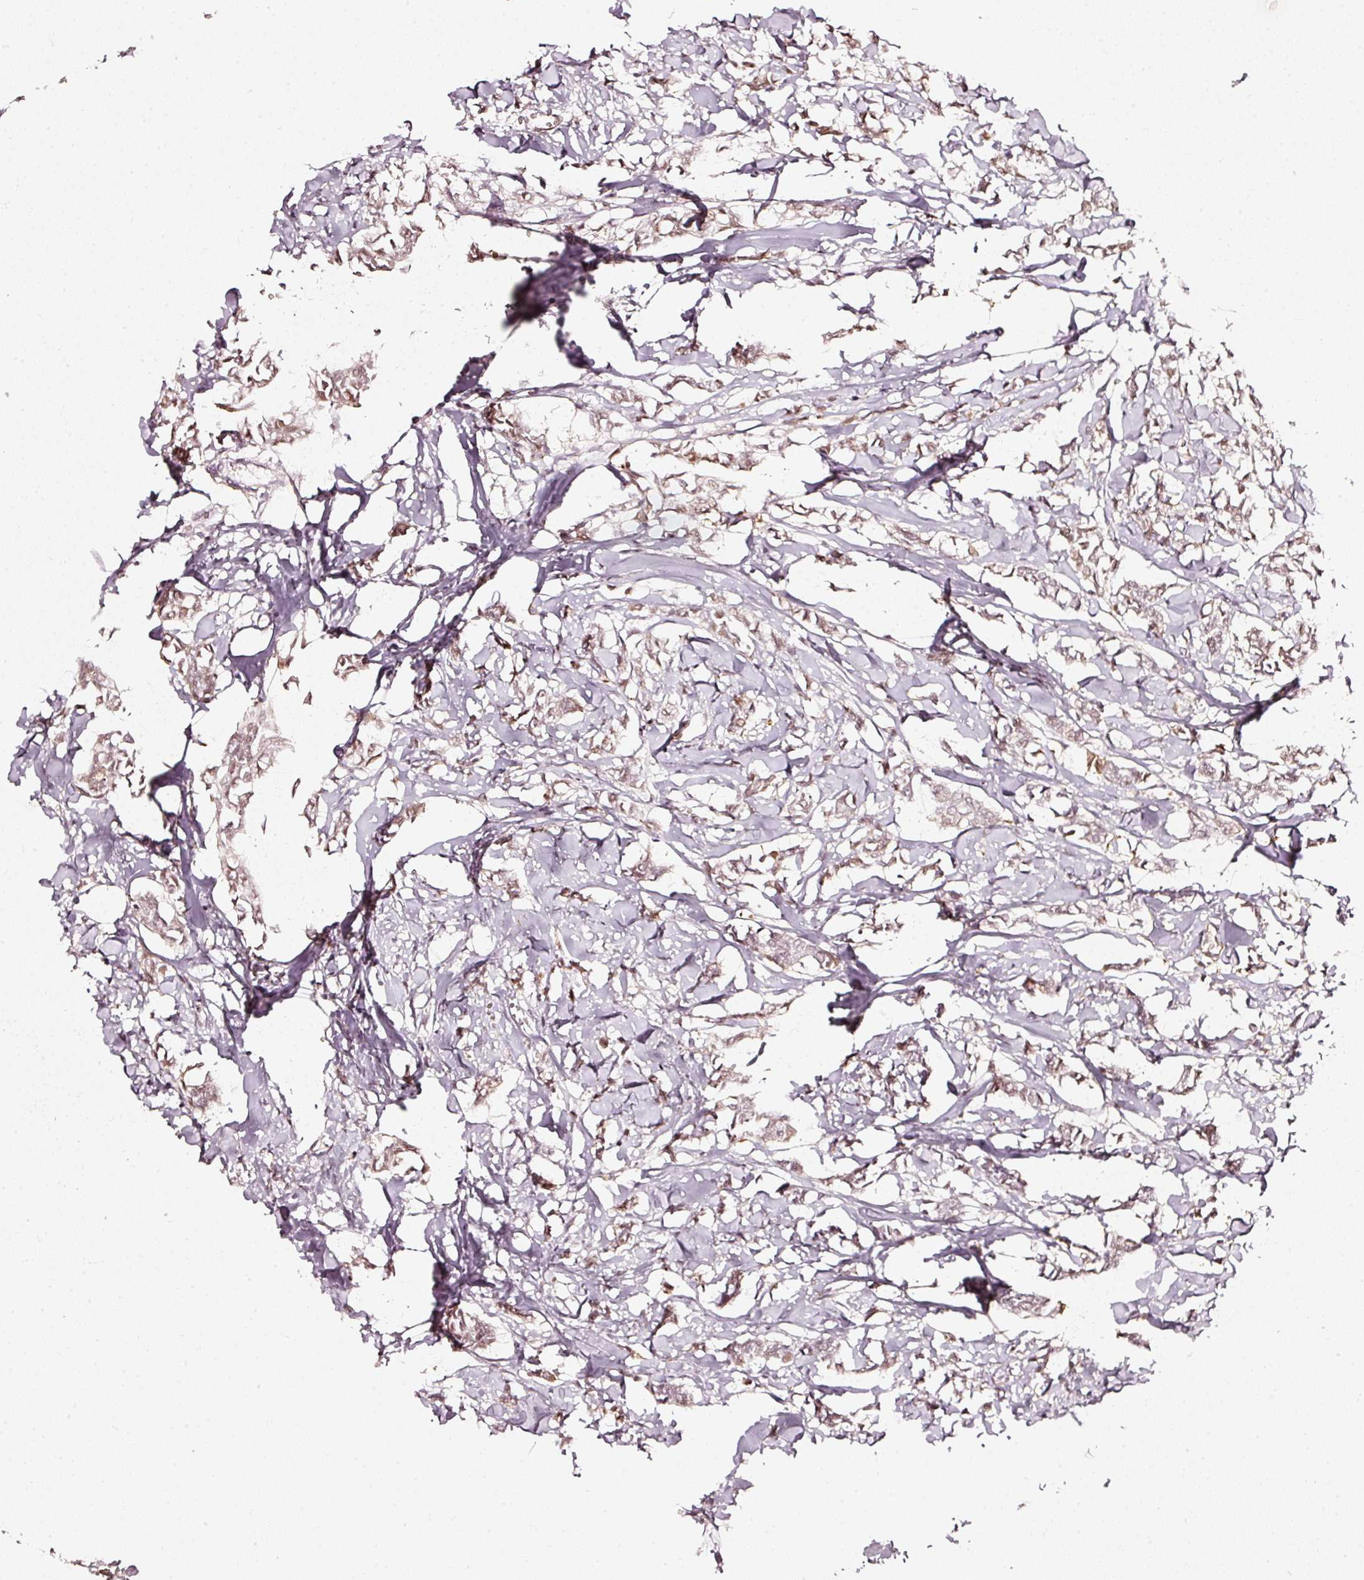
{"staining": {"intensity": "weak", "quantity": ">75%", "location": "nuclear"}, "tissue": "breast cancer", "cell_type": "Tumor cells", "image_type": "cancer", "snomed": [{"axis": "morphology", "description": "Duct carcinoma"}, {"axis": "topography", "description": "Breast"}], "caption": "Immunohistochemistry (IHC) staining of infiltrating ductal carcinoma (breast), which displays low levels of weak nuclear expression in about >75% of tumor cells indicating weak nuclear protein expression. The staining was performed using DAB (3,3'-diaminobenzidine) (brown) for protein detection and nuclei were counterstained in hematoxylin (blue).", "gene": "PPP1R10", "patient": {"sex": "female", "age": 41}}